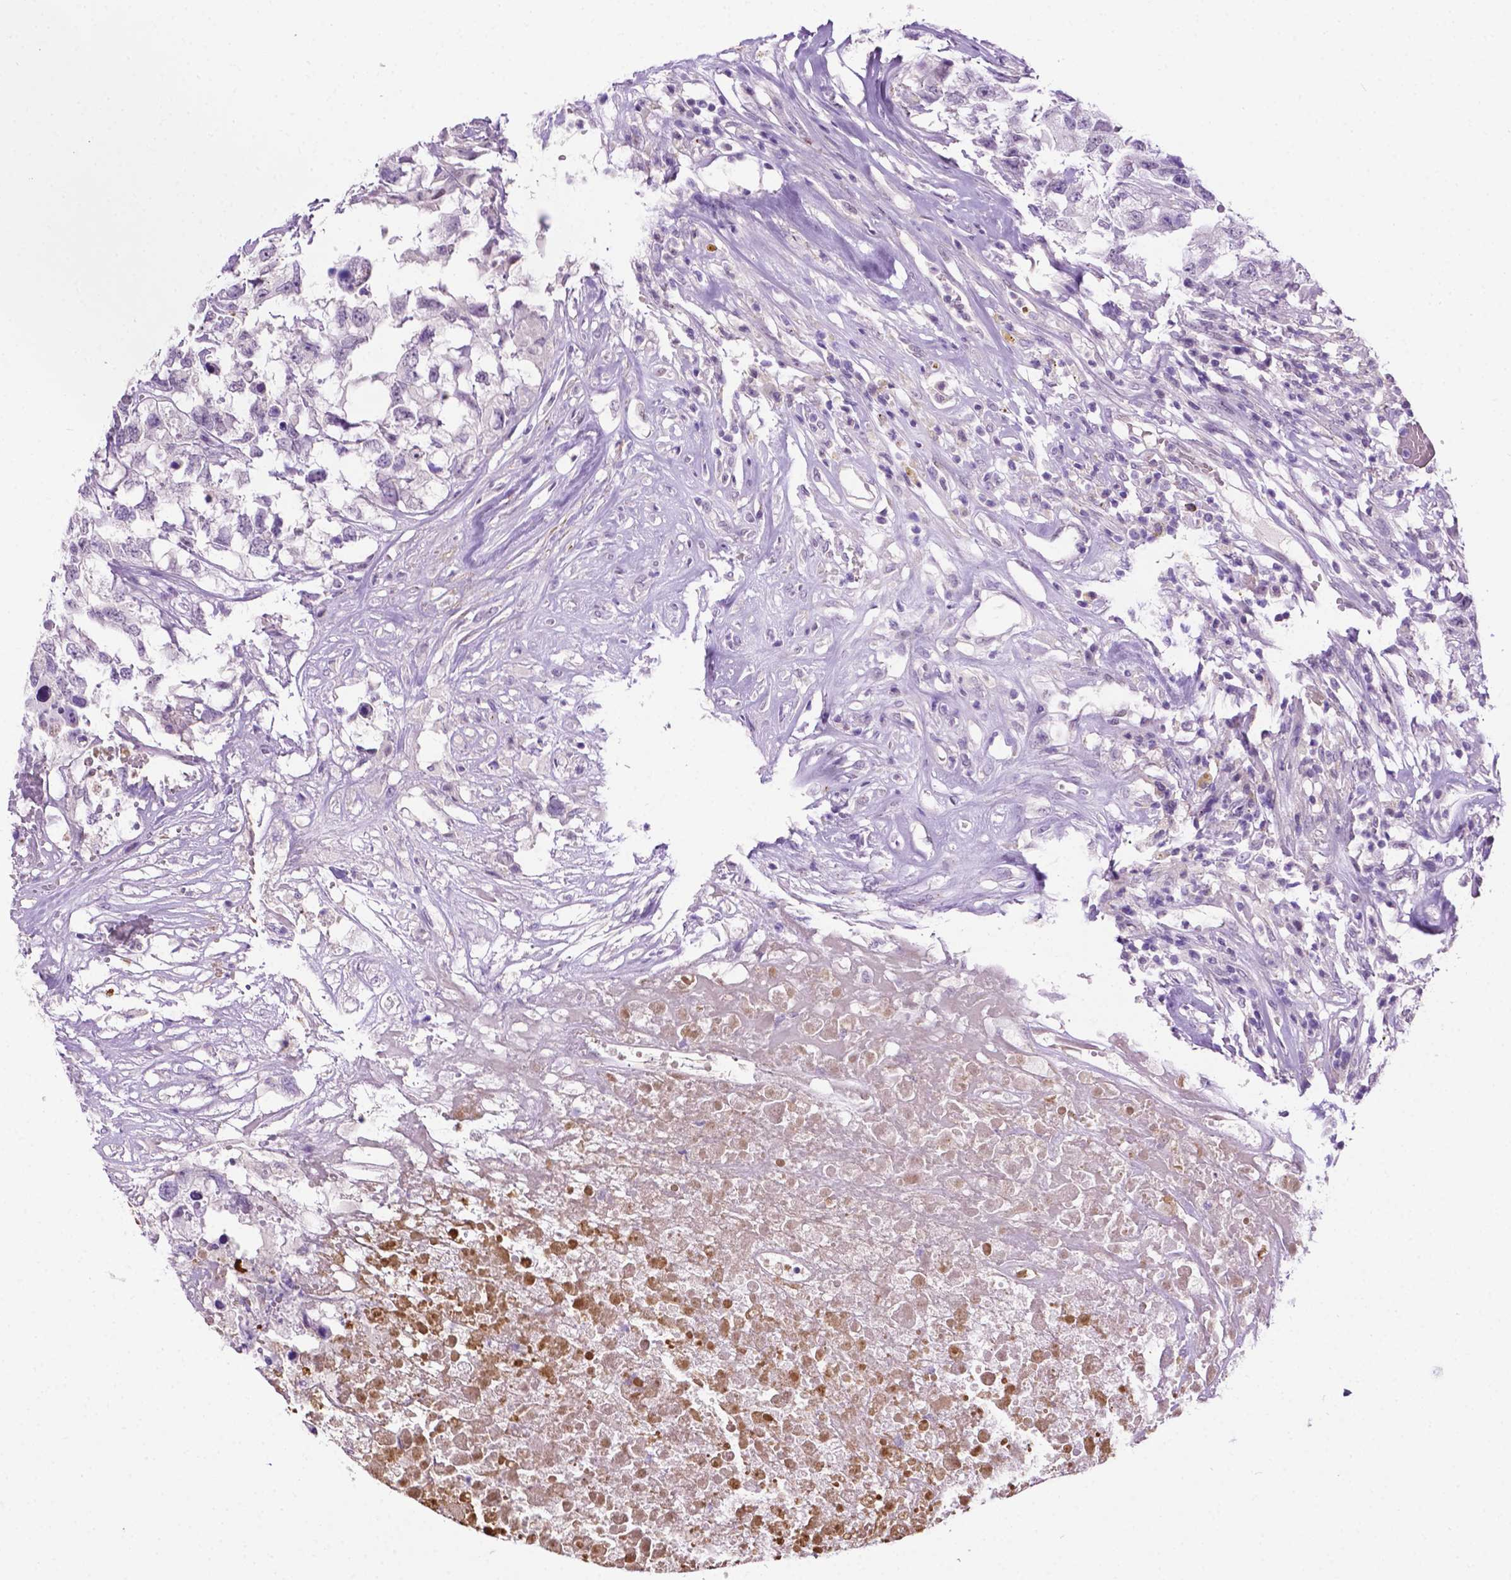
{"staining": {"intensity": "negative", "quantity": "none", "location": "none"}, "tissue": "testis cancer", "cell_type": "Tumor cells", "image_type": "cancer", "snomed": [{"axis": "morphology", "description": "Carcinoma, Embryonal, NOS"}, {"axis": "topography", "description": "Testis"}], "caption": "High magnification brightfield microscopy of testis cancer (embryonal carcinoma) stained with DAB (3,3'-diaminobenzidine) (brown) and counterstained with hematoxylin (blue): tumor cells show no significant expression.", "gene": "MMP27", "patient": {"sex": "male", "age": 83}}